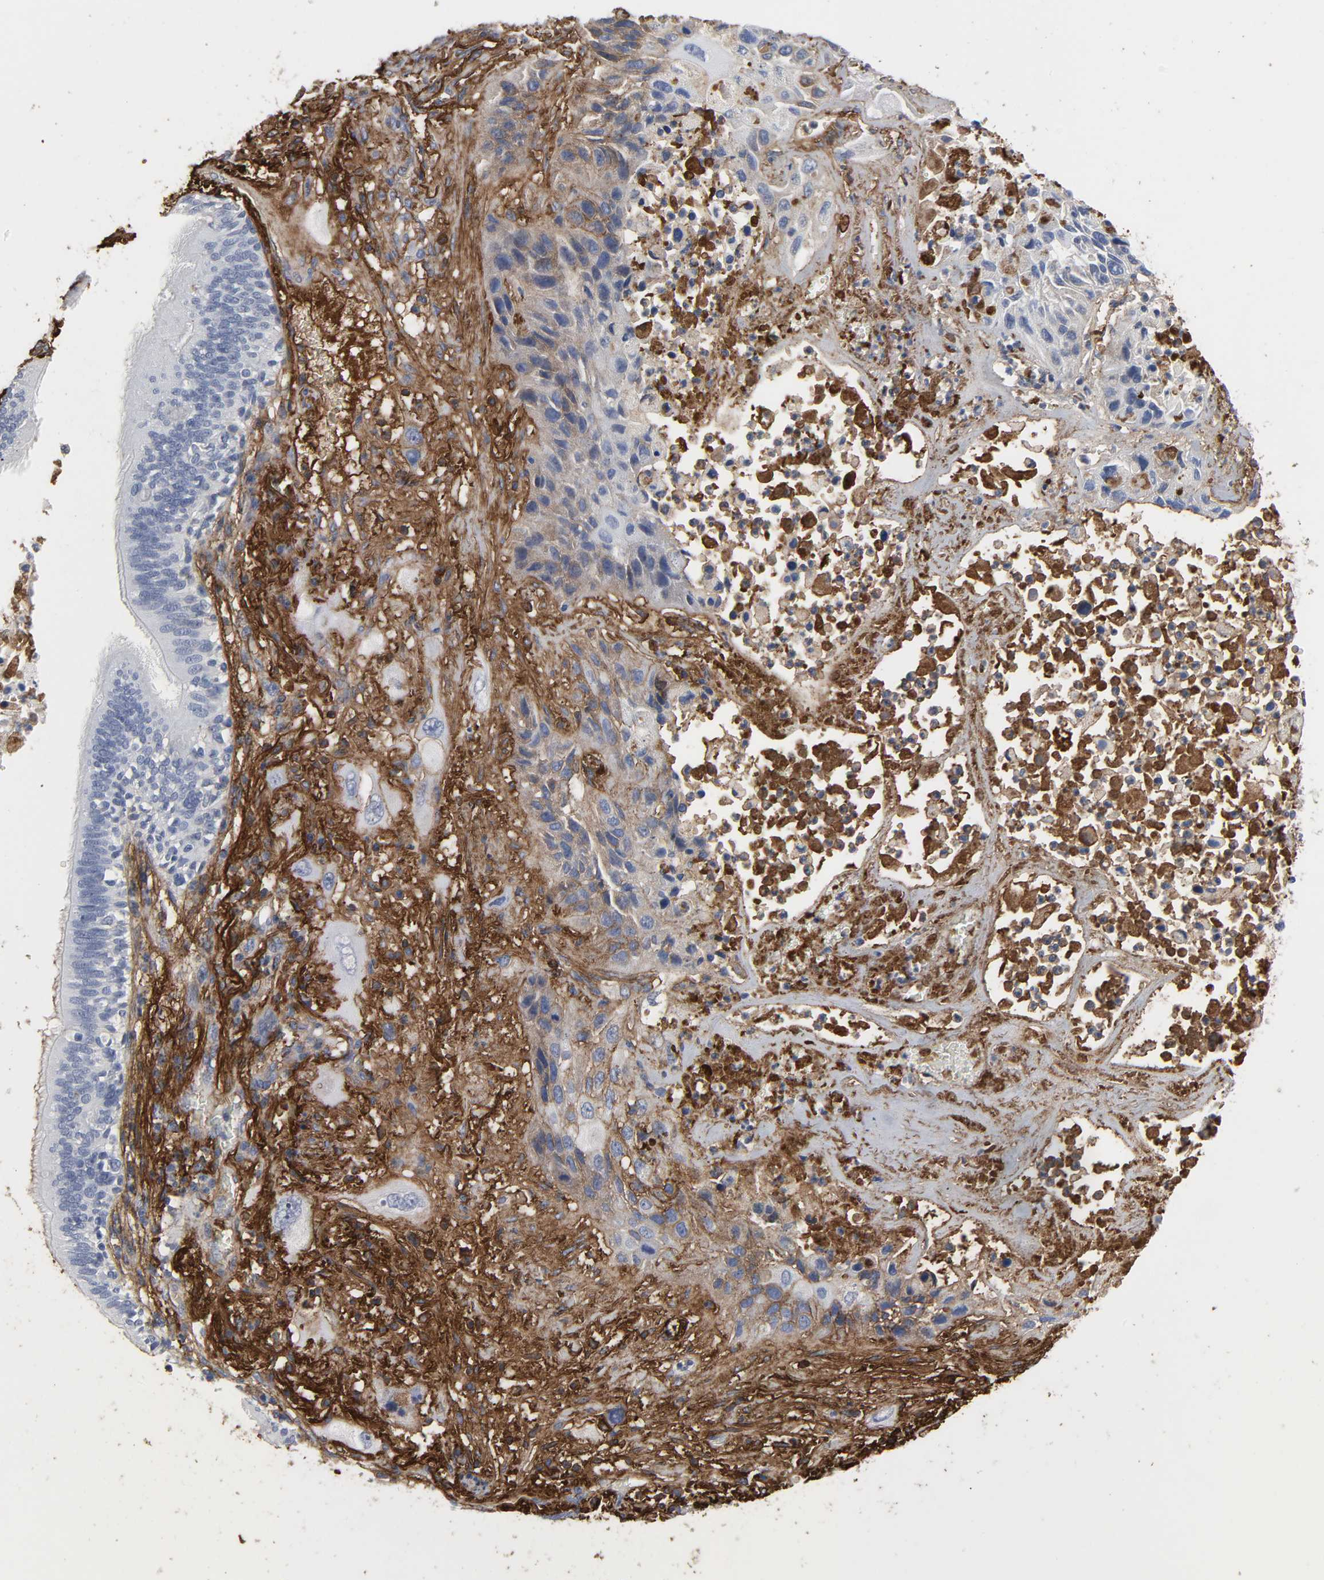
{"staining": {"intensity": "weak", "quantity": "<25%", "location": "cytoplasmic/membranous"}, "tissue": "lung cancer", "cell_type": "Tumor cells", "image_type": "cancer", "snomed": [{"axis": "morphology", "description": "Squamous cell carcinoma, NOS"}, {"axis": "topography", "description": "Lung"}], "caption": "A high-resolution micrograph shows immunohistochemistry (IHC) staining of squamous cell carcinoma (lung), which displays no significant positivity in tumor cells.", "gene": "FBLN1", "patient": {"sex": "female", "age": 76}}